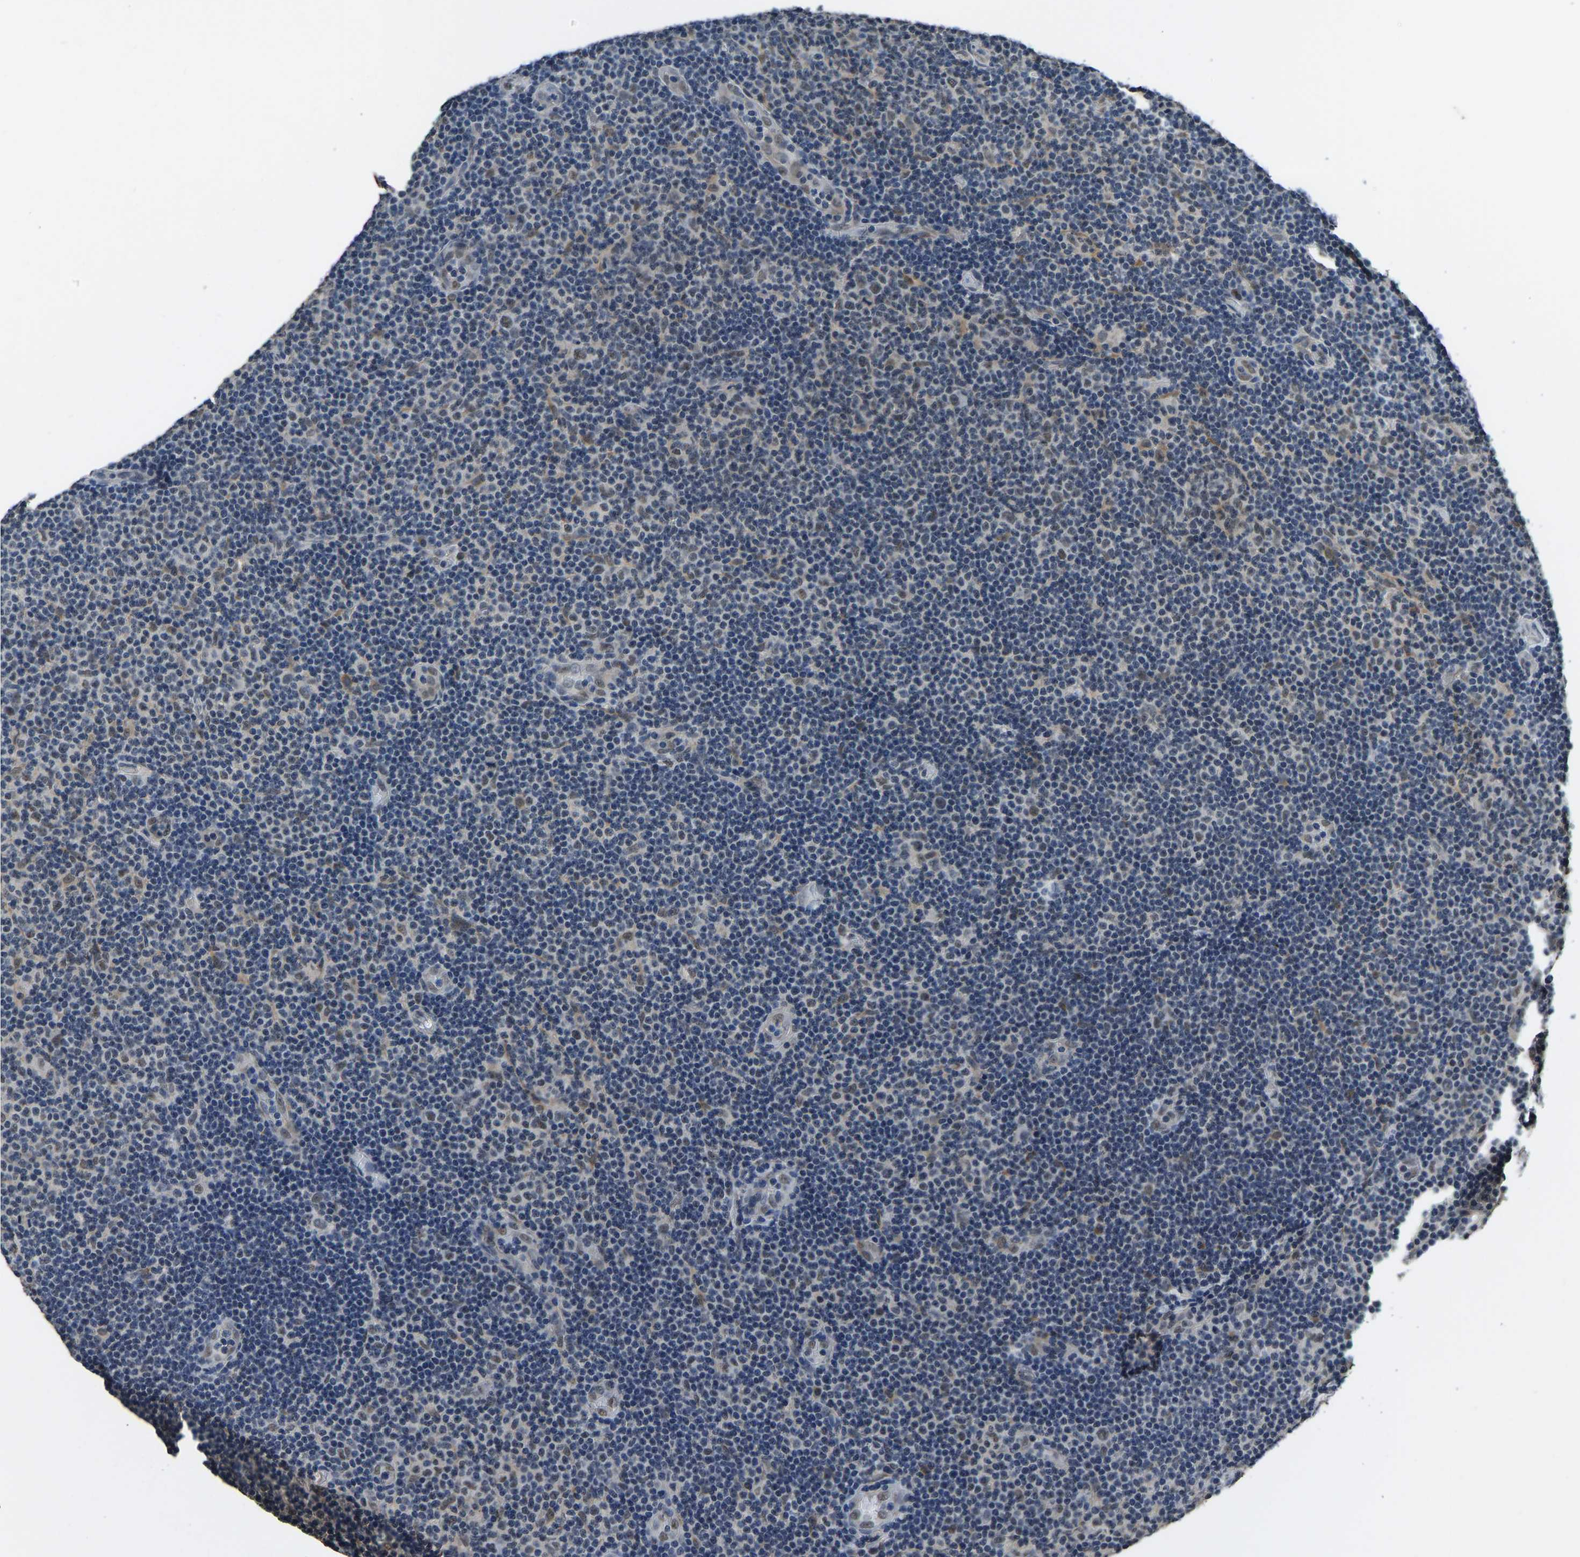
{"staining": {"intensity": "weak", "quantity": "<25%", "location": "nuclear"}, "tissue": "lymphoma", "cell_type": "Tumor cells", "image_type": "cancer", "snomed": [{"axis": "morphology", "description": "Malignant lymphoma, non-Hodgkin's type, Low grade"}, {"axis": "topography", "description": "Lymph node"}], "caption": "A histopathology image of human lymphoma is negative for staining in tumor cells.", "gene": "TOX4", "patient": {"sex": "male", "age": 83}}